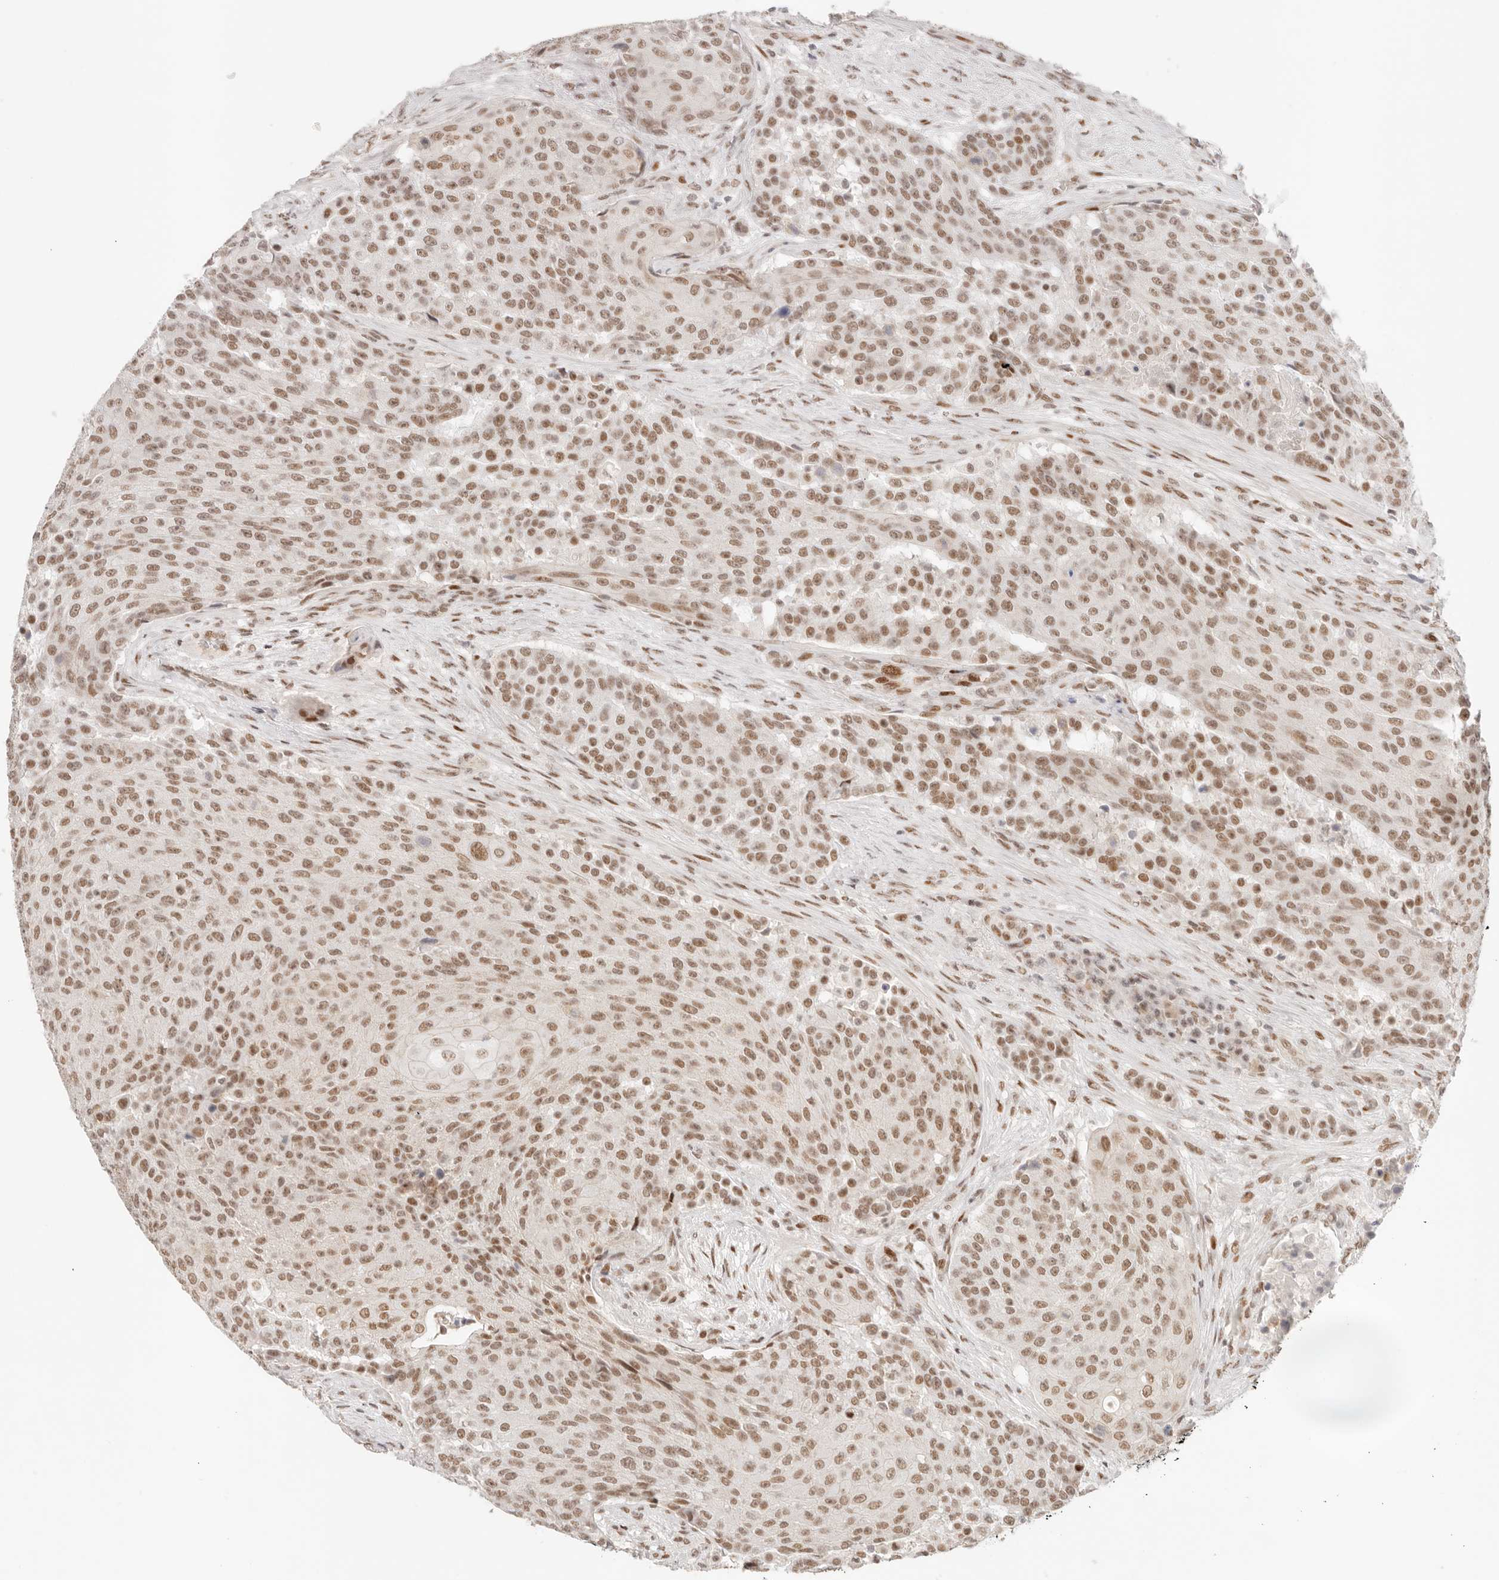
{"staining": {"intensity": "moderate", "quantity": ">75%", "location": "nuclear"}, "tissue": "urothelial cancer", "cell_type": "Tumor cells", "image_type": "cancer", "snomed": [{"axis": "morphology", "description": "Urothelial carcinoma, High grade"}, {"axis": "topography", "description": "Urinary bladder"}], "caption": "Immunohistochemical staining of urothelial cancer shows medium levels of moderate nuclear protein staining in about >75% of tumor cells.", "gene": "HOXC5", "patient": {"sex": "female", "age": 63}}